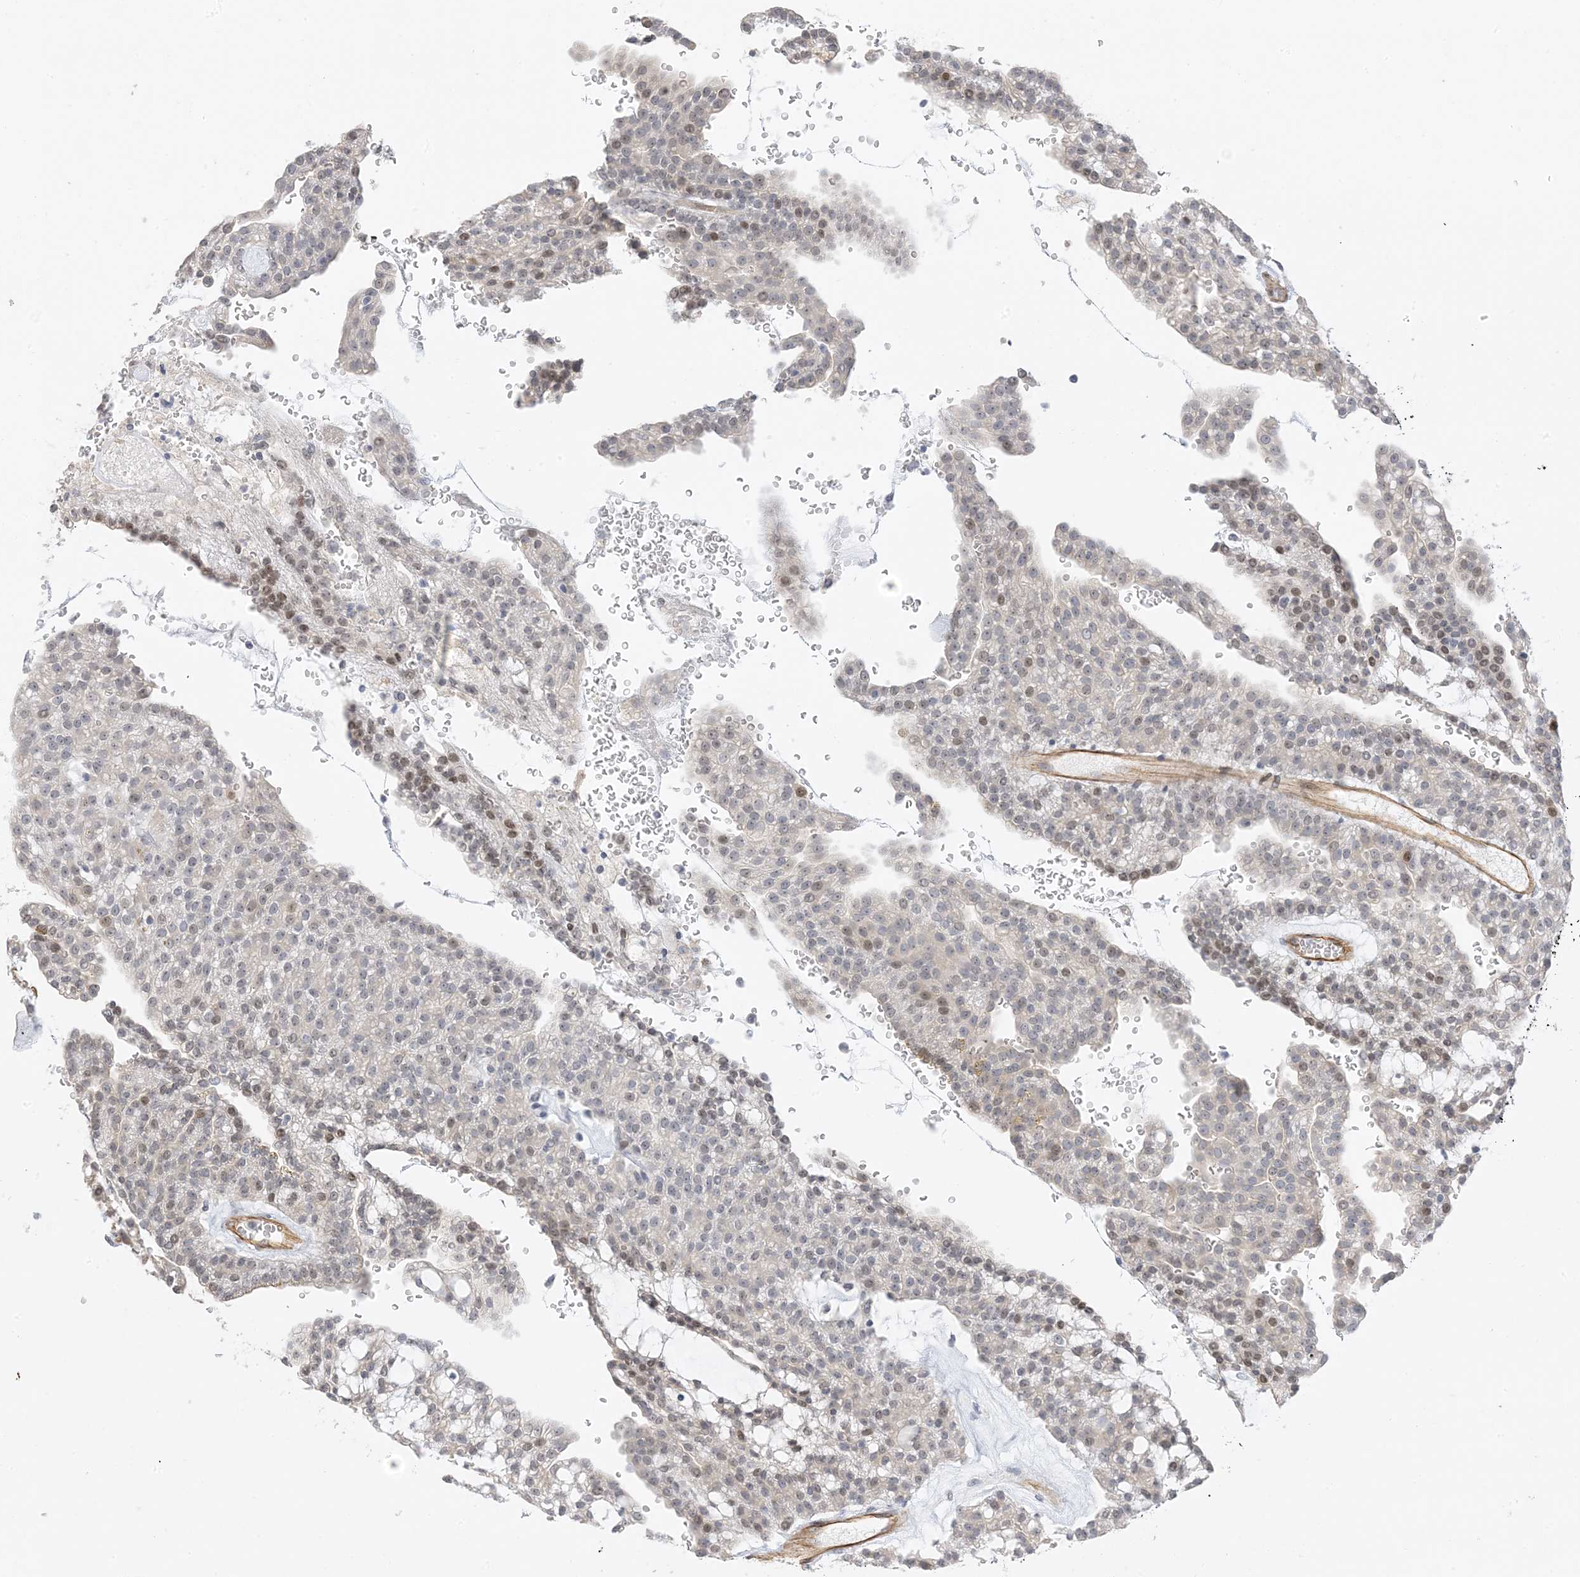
{"staining": {"intensity": "moderate", "quantity": "<25%", "location": "nuclear"}, "tissue": "renal cancer", "cell_type": "Tumor cells", "image_type": "cancer", "snomed": [{"axis": "morphology", "description": "Adenocarcinoma, NOS"}, {"axis": "topography", "description": "Kidney"}], "caption": "IHC of renal cancer displays low levels of moderate nuclear expression in approximately <25% of tumor cells.", "gene": "IL36B", "patient": {"sex": "male", "age": 63}}